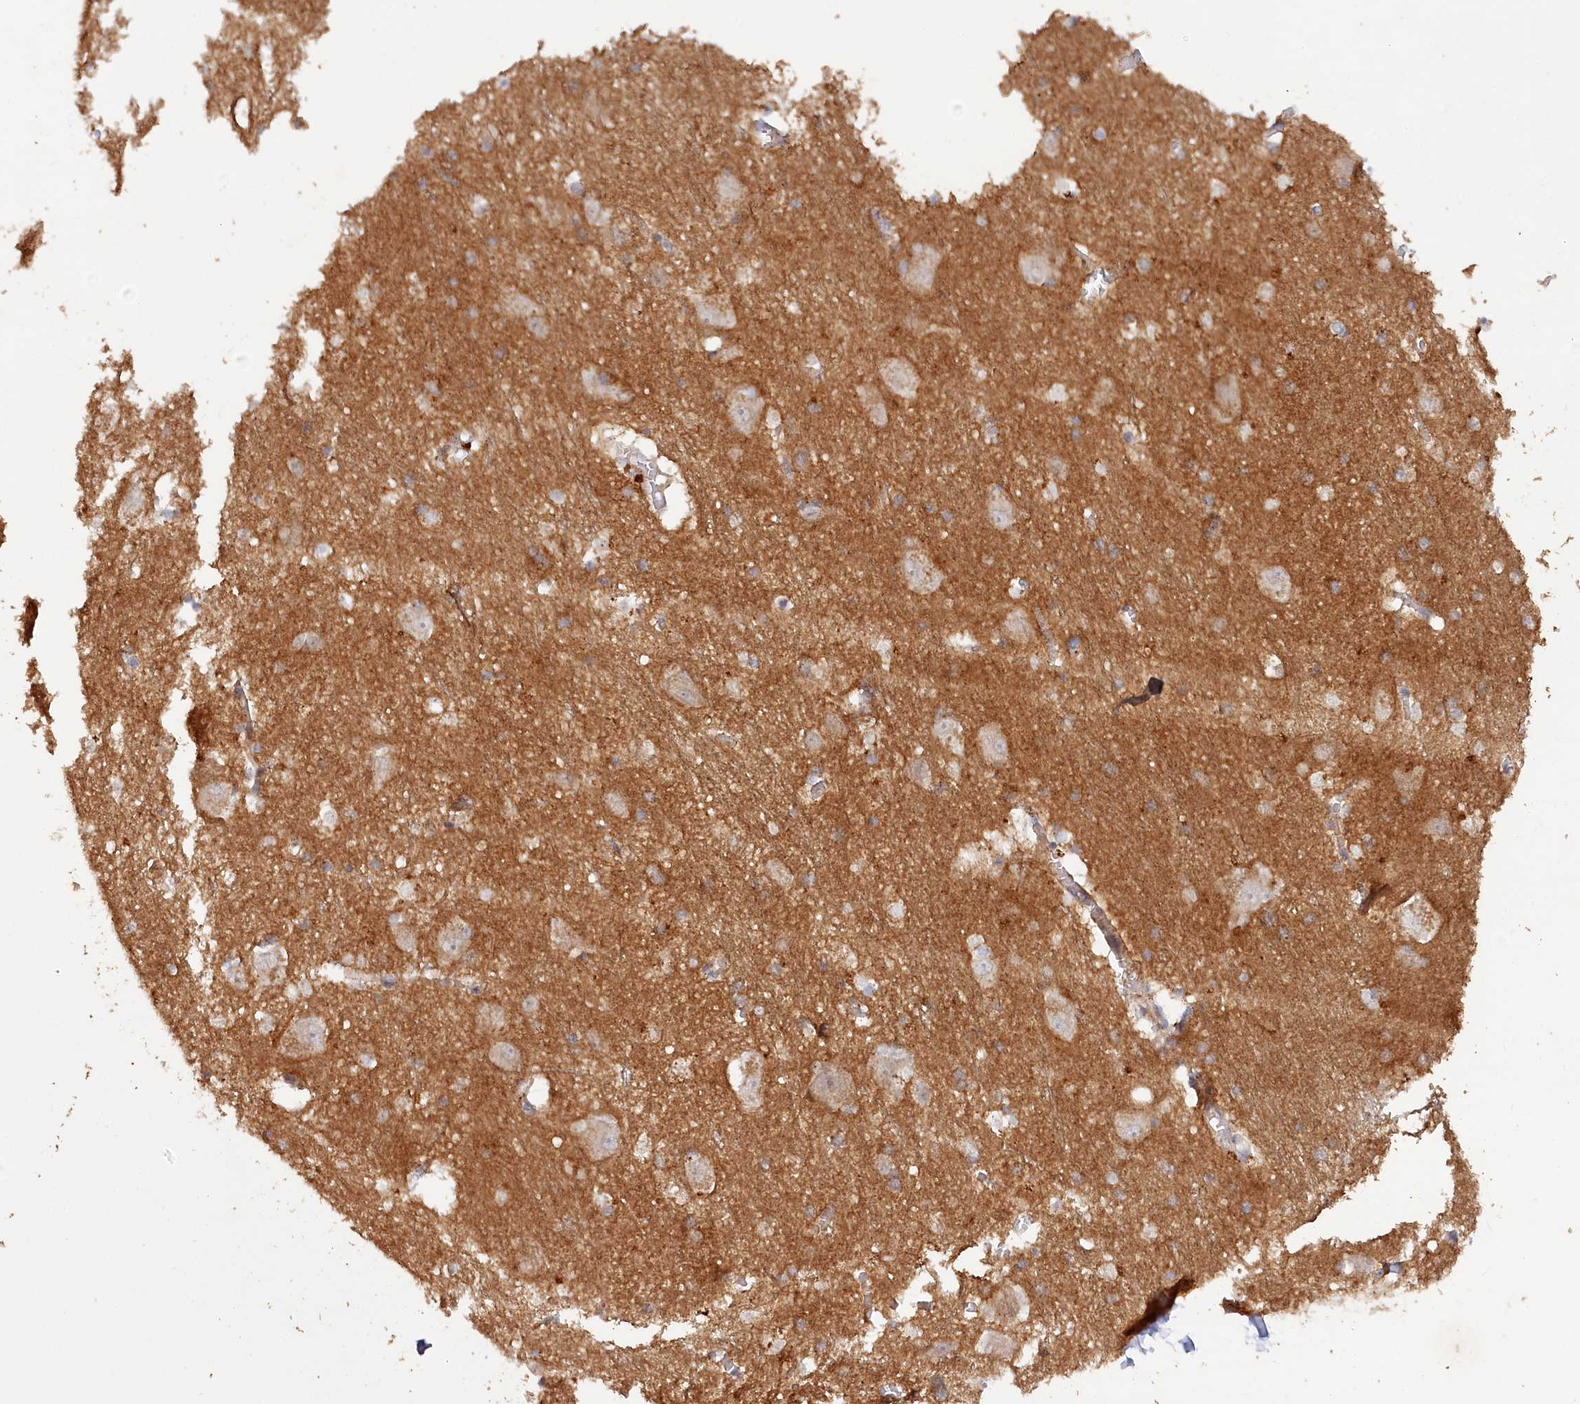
{"staining": {"intensity": "weak", "quantity": "<25%", "location": "cytoplasmic/membranous"}, "tissue": "caudate", "cell_type": "Glial cells", "image_type": "normal", "snomed": [{"axis": "morphology", "description": "Normal tissue, NOS"}, {"axis": "topography", "description": "Lateral ventricle wall"}], "caption": "IHC of benign caudate shows no positivity in glial cells. Nuclei are stained in blue.", "gene": "IRAK1BP1", "patient": {"sex": "male", "age": 37}}